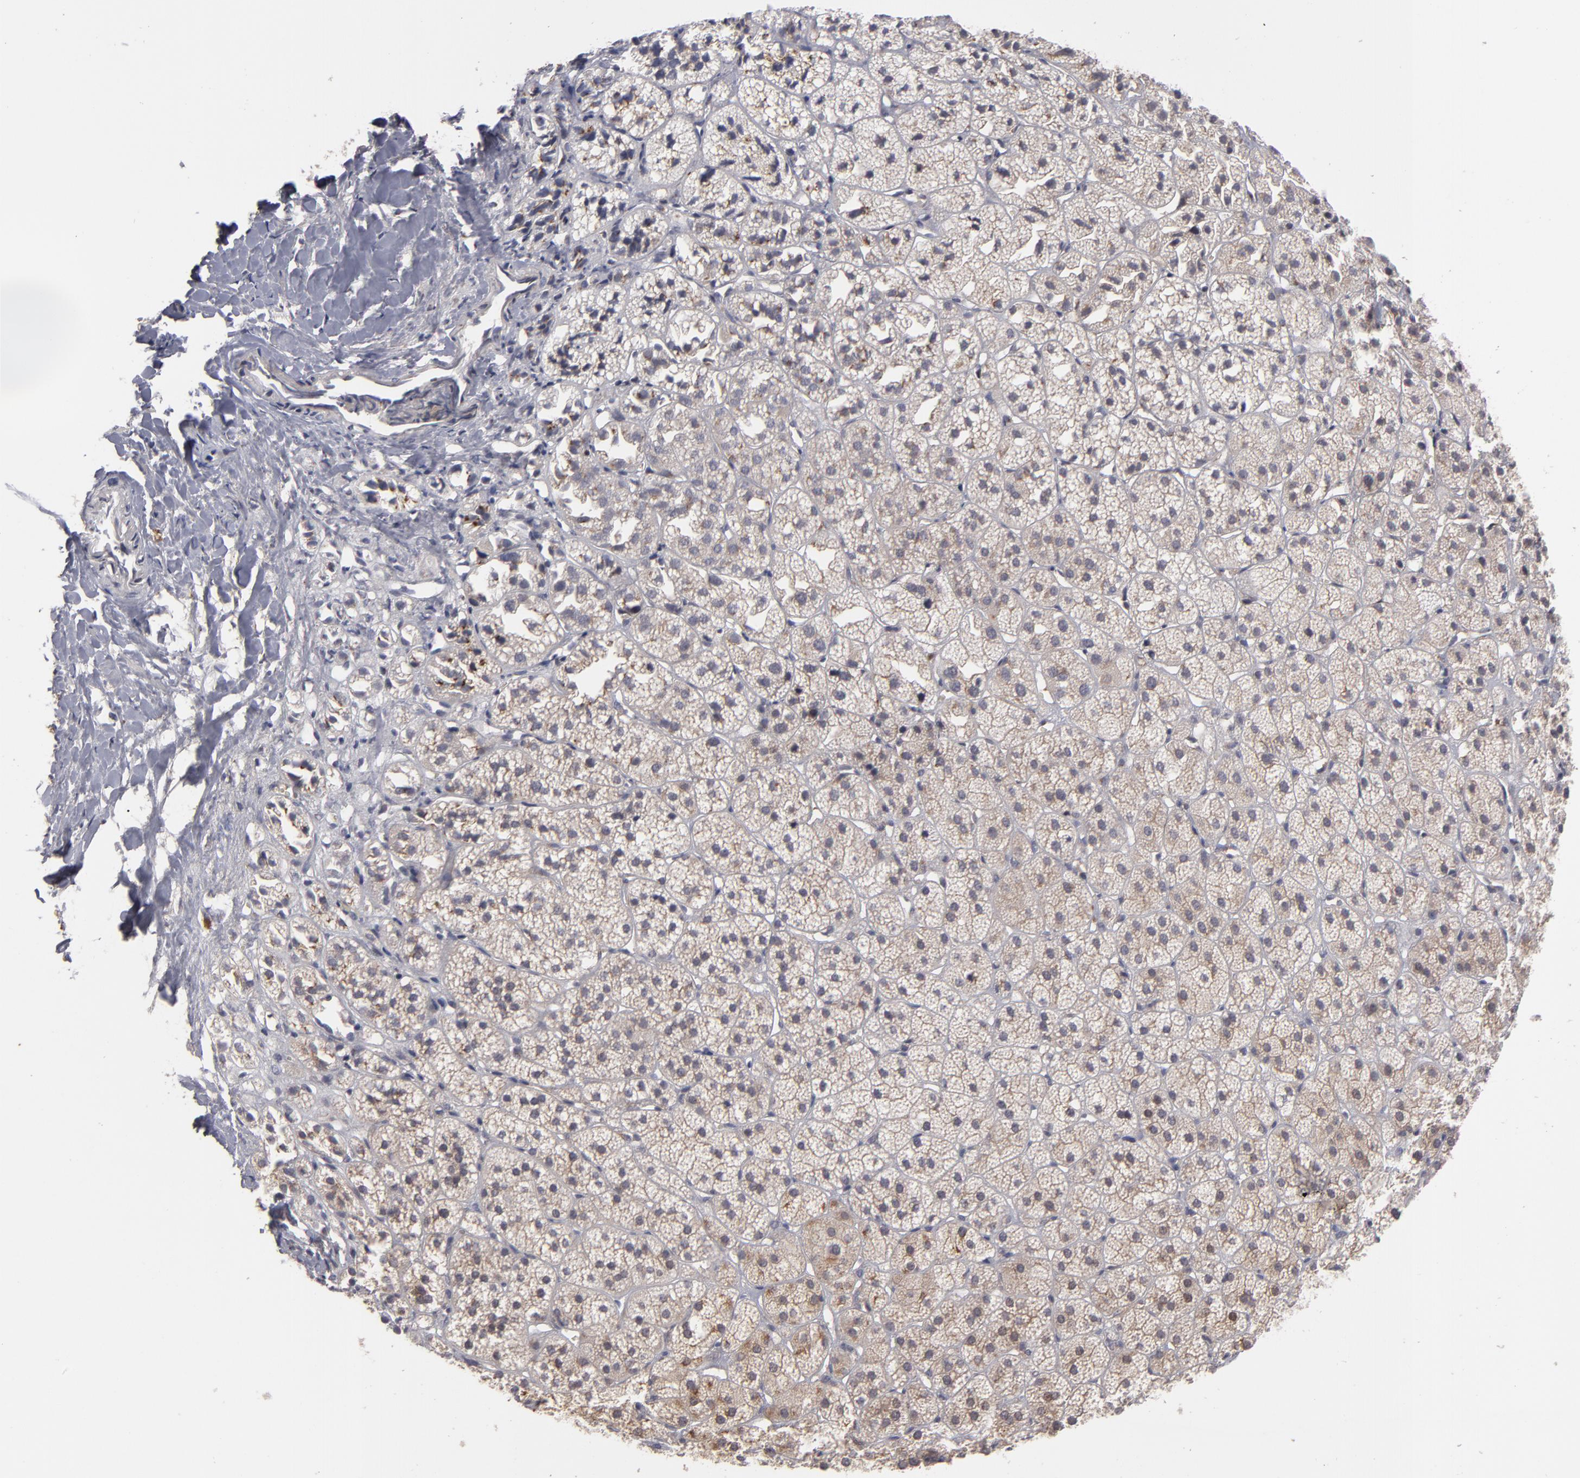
{"staining": {"intensity": "moderate", "quantity": ">75%", "location": "cytoplasmic/membranous"}, "tissue": "adrenal gland", "cell_type": "Glandular cells", "image_type": "normal", "snomed": [{"axis": "morphology", "description": "Normal tissue, NOS"}, {"axis": "topography", "description": "Adrenal gland"}], "caption": "Immunohistochemical staining of benign adrenal gland shows moderate cytoplasmic/membranous protein staining in approximately >75% of glandular cells. (DAB (3,3'-diaminobenzidine) = brown stain, brightfield microscopy at high magnification).", "gene": "SND1", "patient": {"sex": "female", "age": 71}}